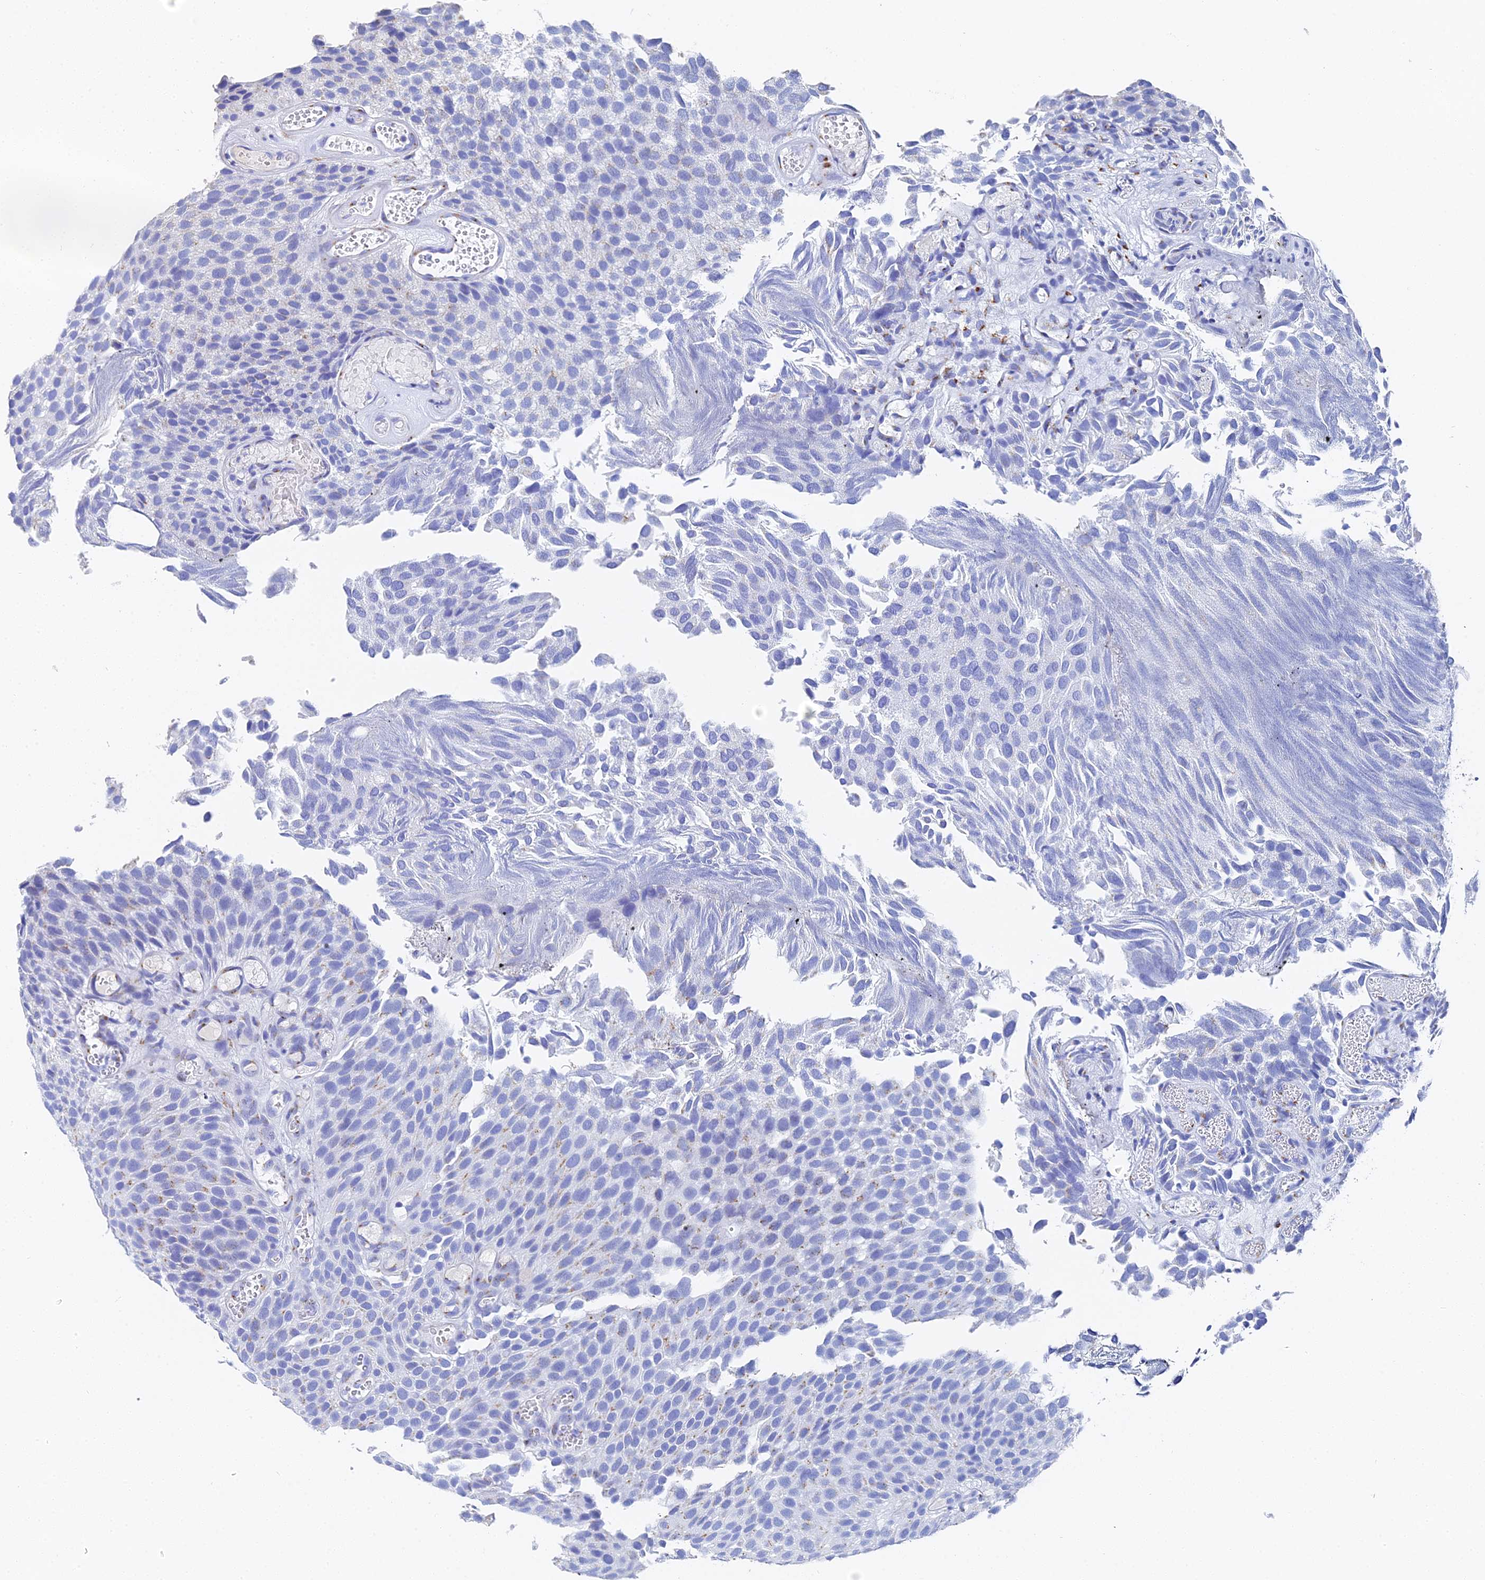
{"staining": {"intensity": "weak", "quantity": "<25%", "location": "cytoplasmic/membranous"}, "tissue": "urothelial cancer", "cell_type": "Tumor cells", "image_type": "cancer", "snomed": [{"axis": "morphology", "description": "Urothelial carcinoma, Low grade"}, {"axis": "topography", "description": "Urinary bladder"}], "caption": "A high-resolution histopathology image shows immunohistochemistry (IHC) staining of urothelial cancer, which demonstrates no significant staining in tumor cells. Nuclei are stained in blue.", "gene": "ENSG00000268674", "patient": {"sex": "male", "age": 89}}